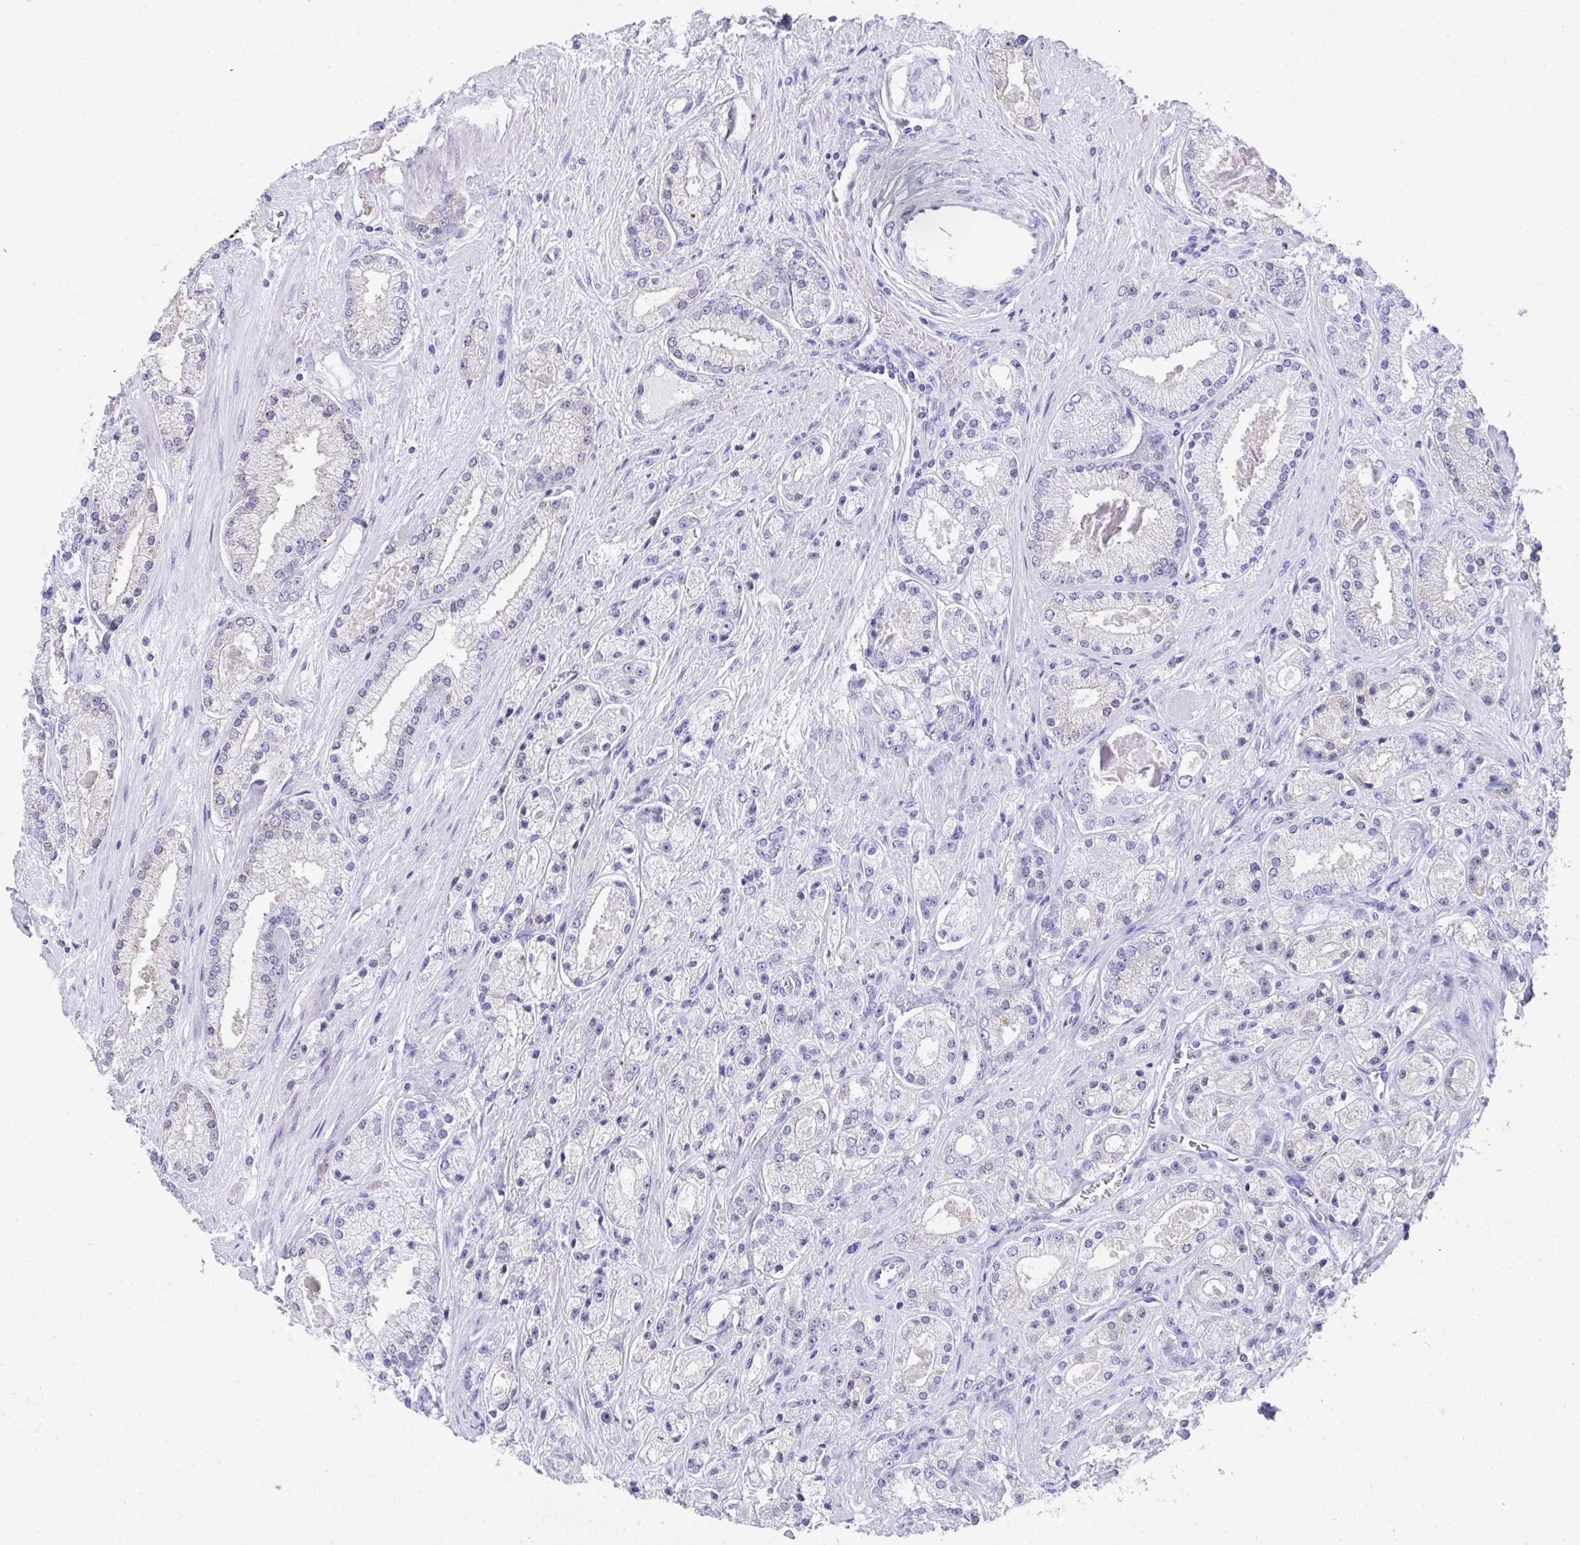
{"staining": {"intensity": "negative", "quantity": "none", "location": "none"}, "tissue": "prostate cancer", "cell_type": "Tumor cells", "image_type": "cancer", "snomed": [{"axis": "morphology", "description": "Adenocarcinoma, High grade"}, {"axis": "topography", "description": "Prostate"}], "caption": "Tumor cells are negative for protein expression in human prostate high-grade adenocarcinoma. The staining was performed using DAB (3,3'-diaminobenzidine) to visualize the protein expression in brown, while the nuclei were stained in blue with hematoxylin (Magnification: 20x).", "gene": "HGD", "patient": {"sex": "male", "age": 67}}